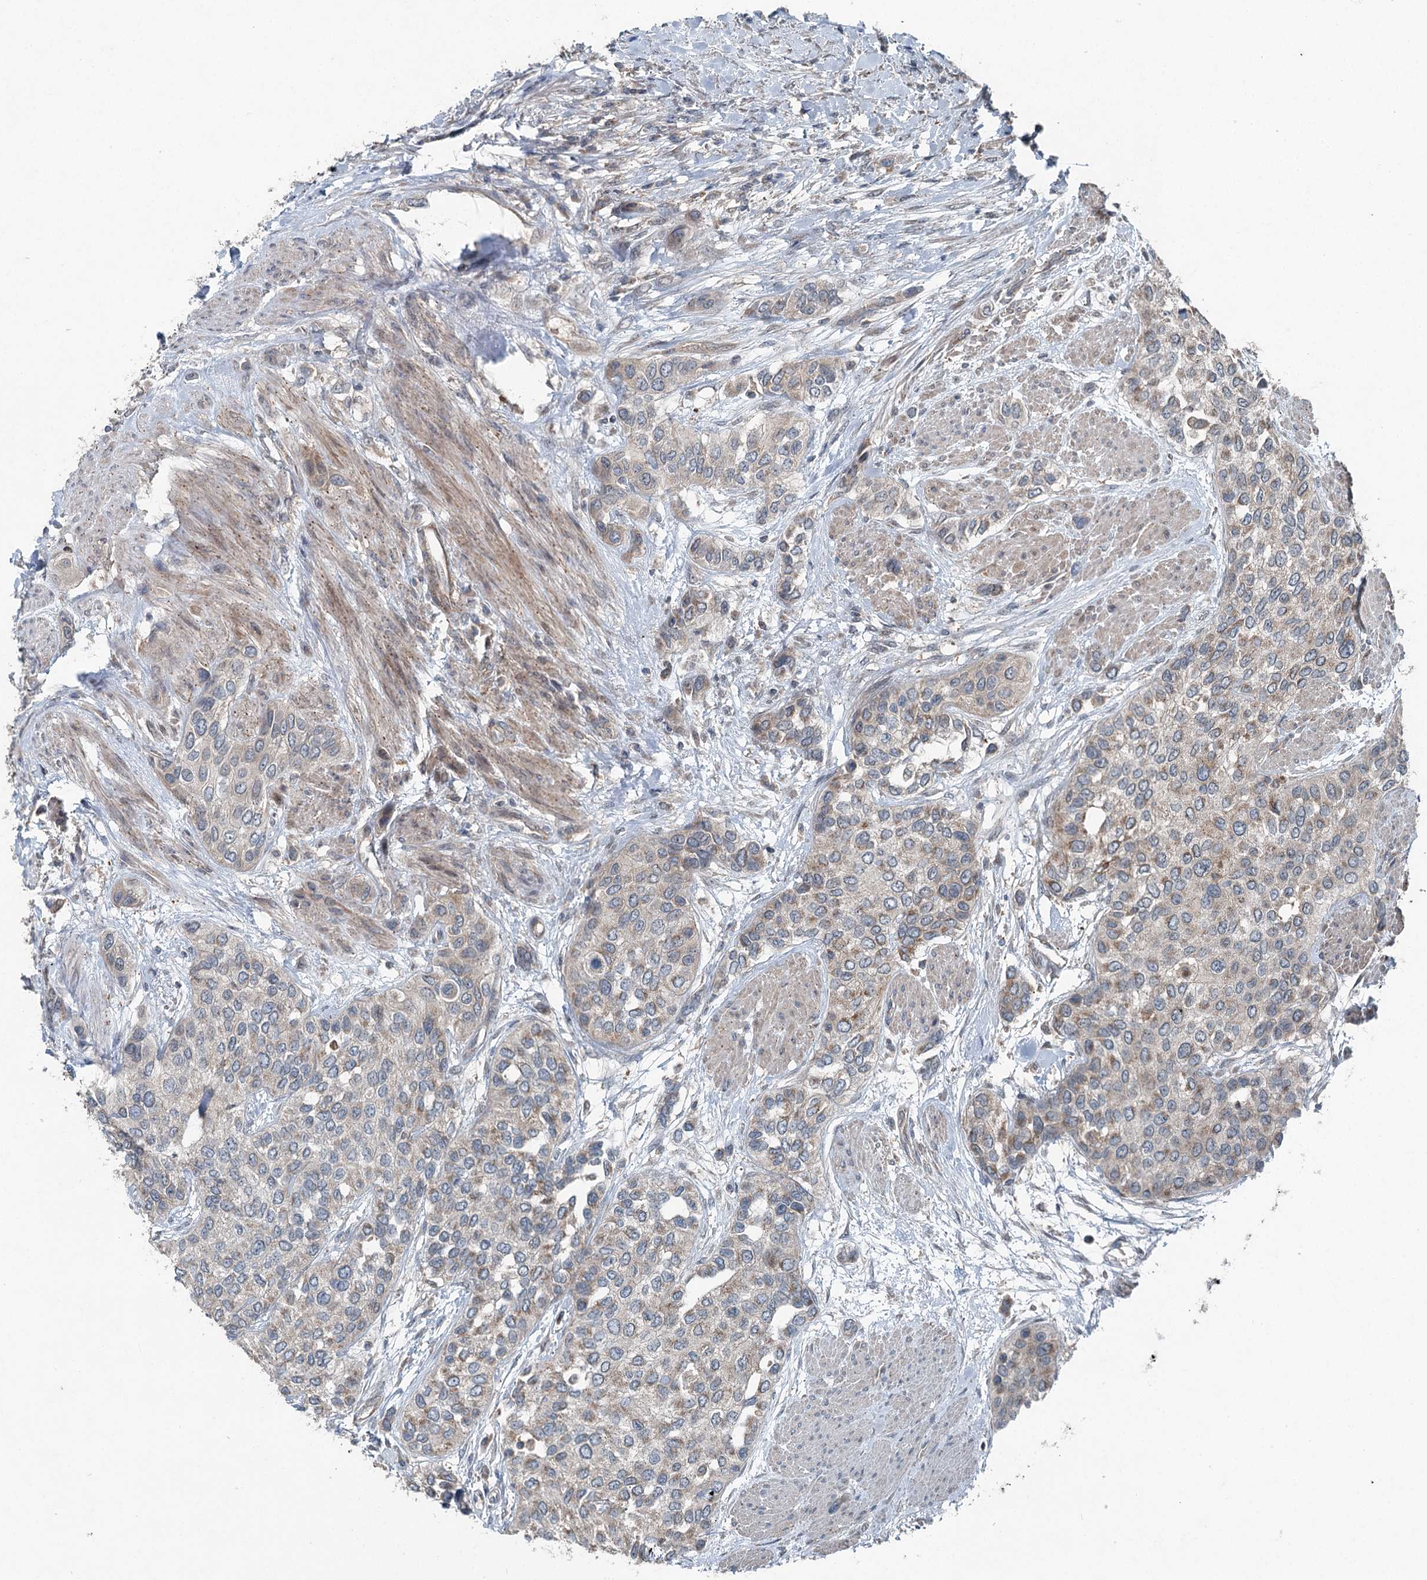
{"staining": {"intensity": "weak", "quantity": "<25%", "location": "cytoplasmic/membranous"}, "tissue": "urothelial cancer", "cell_type": "Tumor cells", "image_type": "cancer", "snomed": [{"axis": "morphology", "description": "Normal tissue, NOS"}, {"axis": "morphology", "description": "Urothelial carcinoma, High grade"}, {"axis": "topography", "description": "Vascular tissue"}, {"axis": "topography", "description": "Urinary bladder"}], "caption": "High-grade urothelial carcinoma was stained to show a protein in brown. There is no significant expression in tumor cells.", "gene": "SKIC3", "patient": {"sex": "female", "age": 56}}